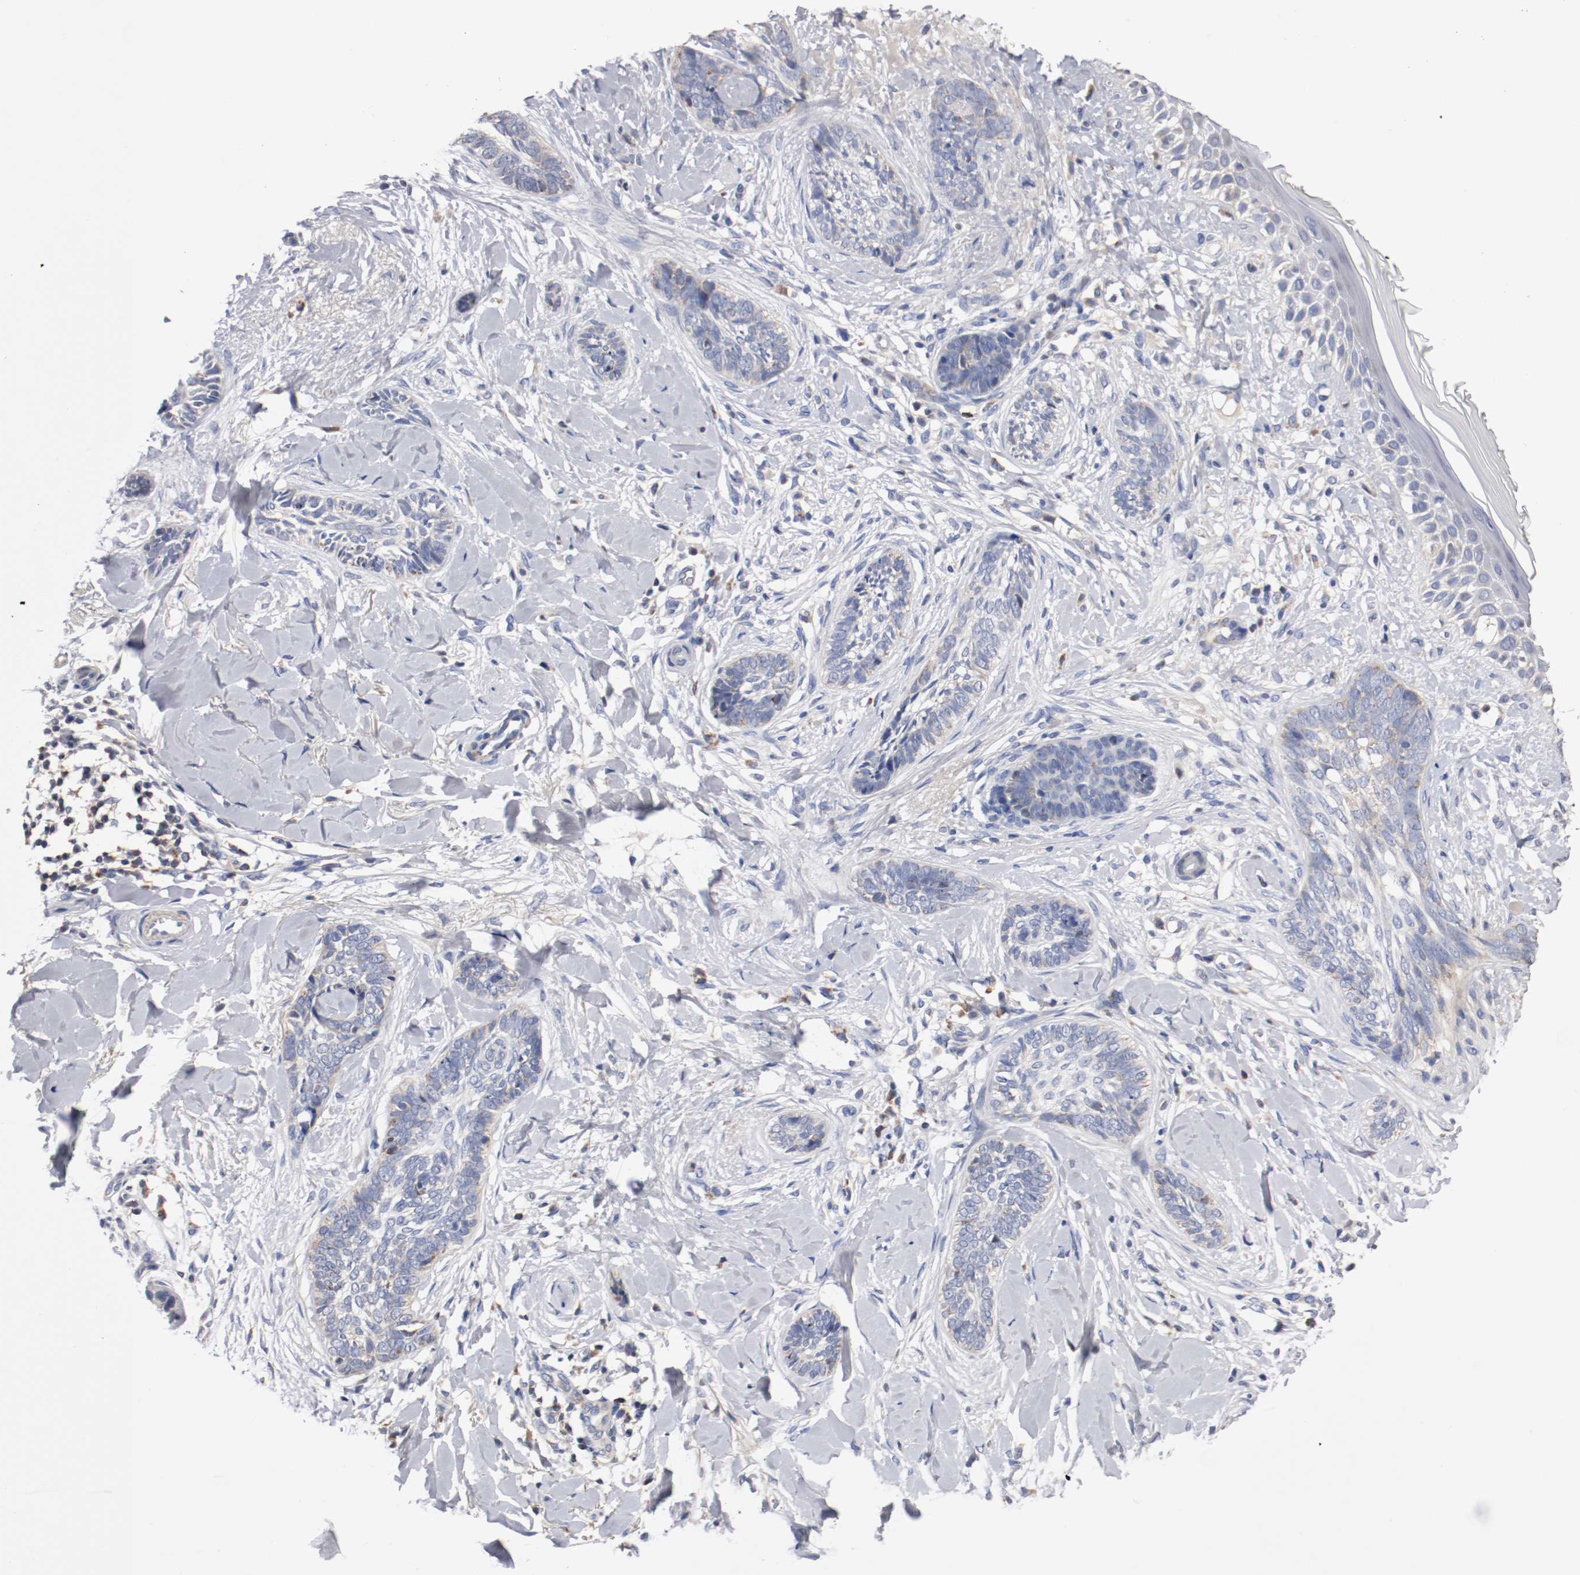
{"staining": {"intensity": "negative", "quantity": "none", "location": "none"}, "tissue": "skin cancer", "cell_type": "Tumor cells", "image_type": "cancer", "snomed": [{"axis": "morphology", "description": "Basal cell carcinoma"}, {"axis": "topography", "description": "Skin"}], "caption": "High magnification brightfield microscopy of skin basal cell carcinoma stained with DAB (brown) and counterstained with hematoxylin (blue): tumor cells show no significant staining. Brightfield microscopy of immunohistochemistry stained with DAB (3,3'-diaminobenzidine) (brown) and hematoxylin (blue), captured at high magnification.", "gene": "PCSK6", "patient": {"sex": "female", "age": 58}}